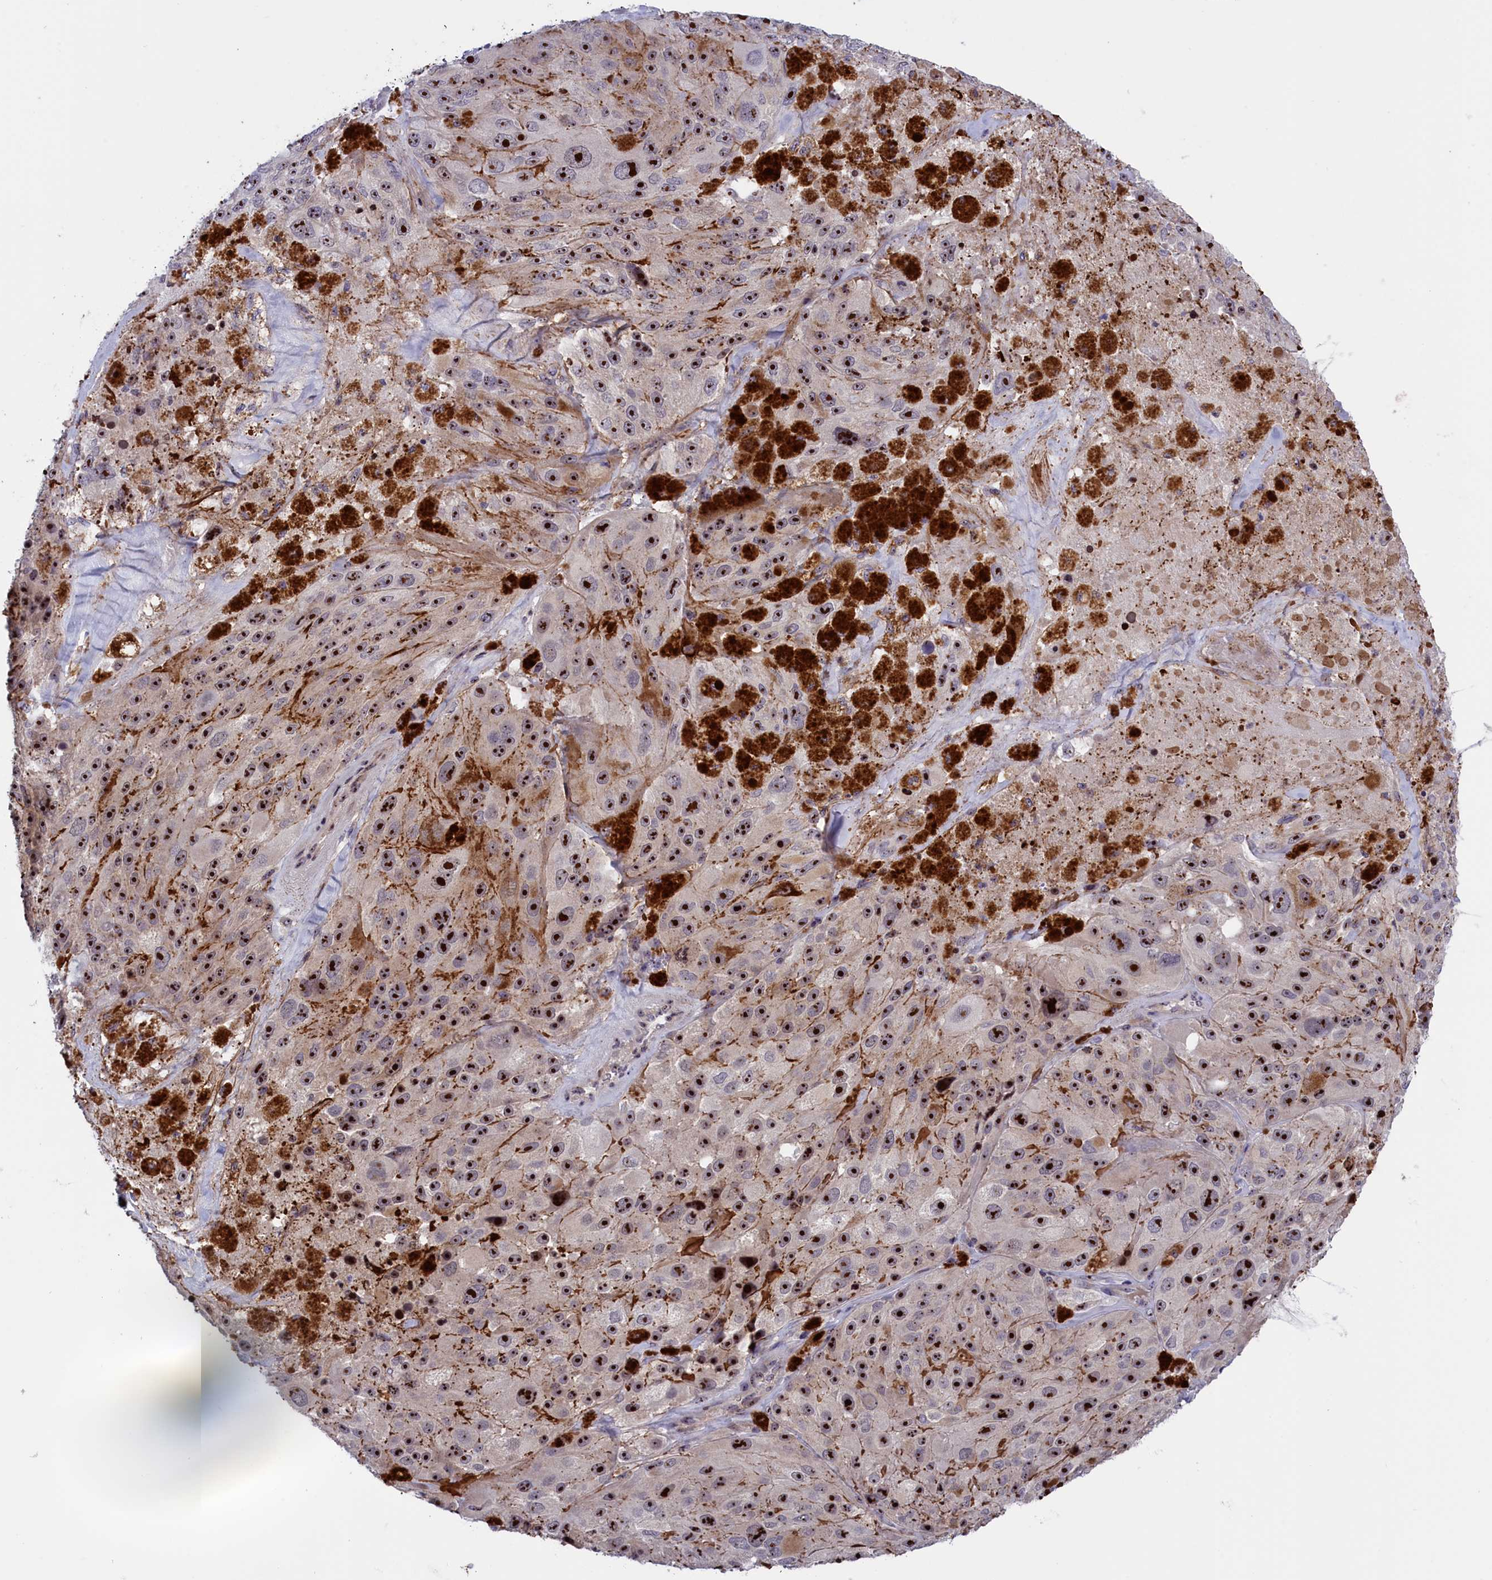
{"staining": {"intensity": "strong", "quantity": ">75%", "location": "nuclear"}, "tissue": "melanoma", "cell_type": "Tumor cells", "image_type": "cancer", "snomed": [{"axis": "morphology", "description": "Malignant melanoma, Metastatic site"}, {"axis": "topography", "description": "Lymph node"}], "caption": "Approximately >75% of tumor cells in human melanoma show strong nuclear protein positivity as visualized by brown immunohistochemical staining.", "gene": "PPAN", "patient": {"sex": "male", "age": 62}}